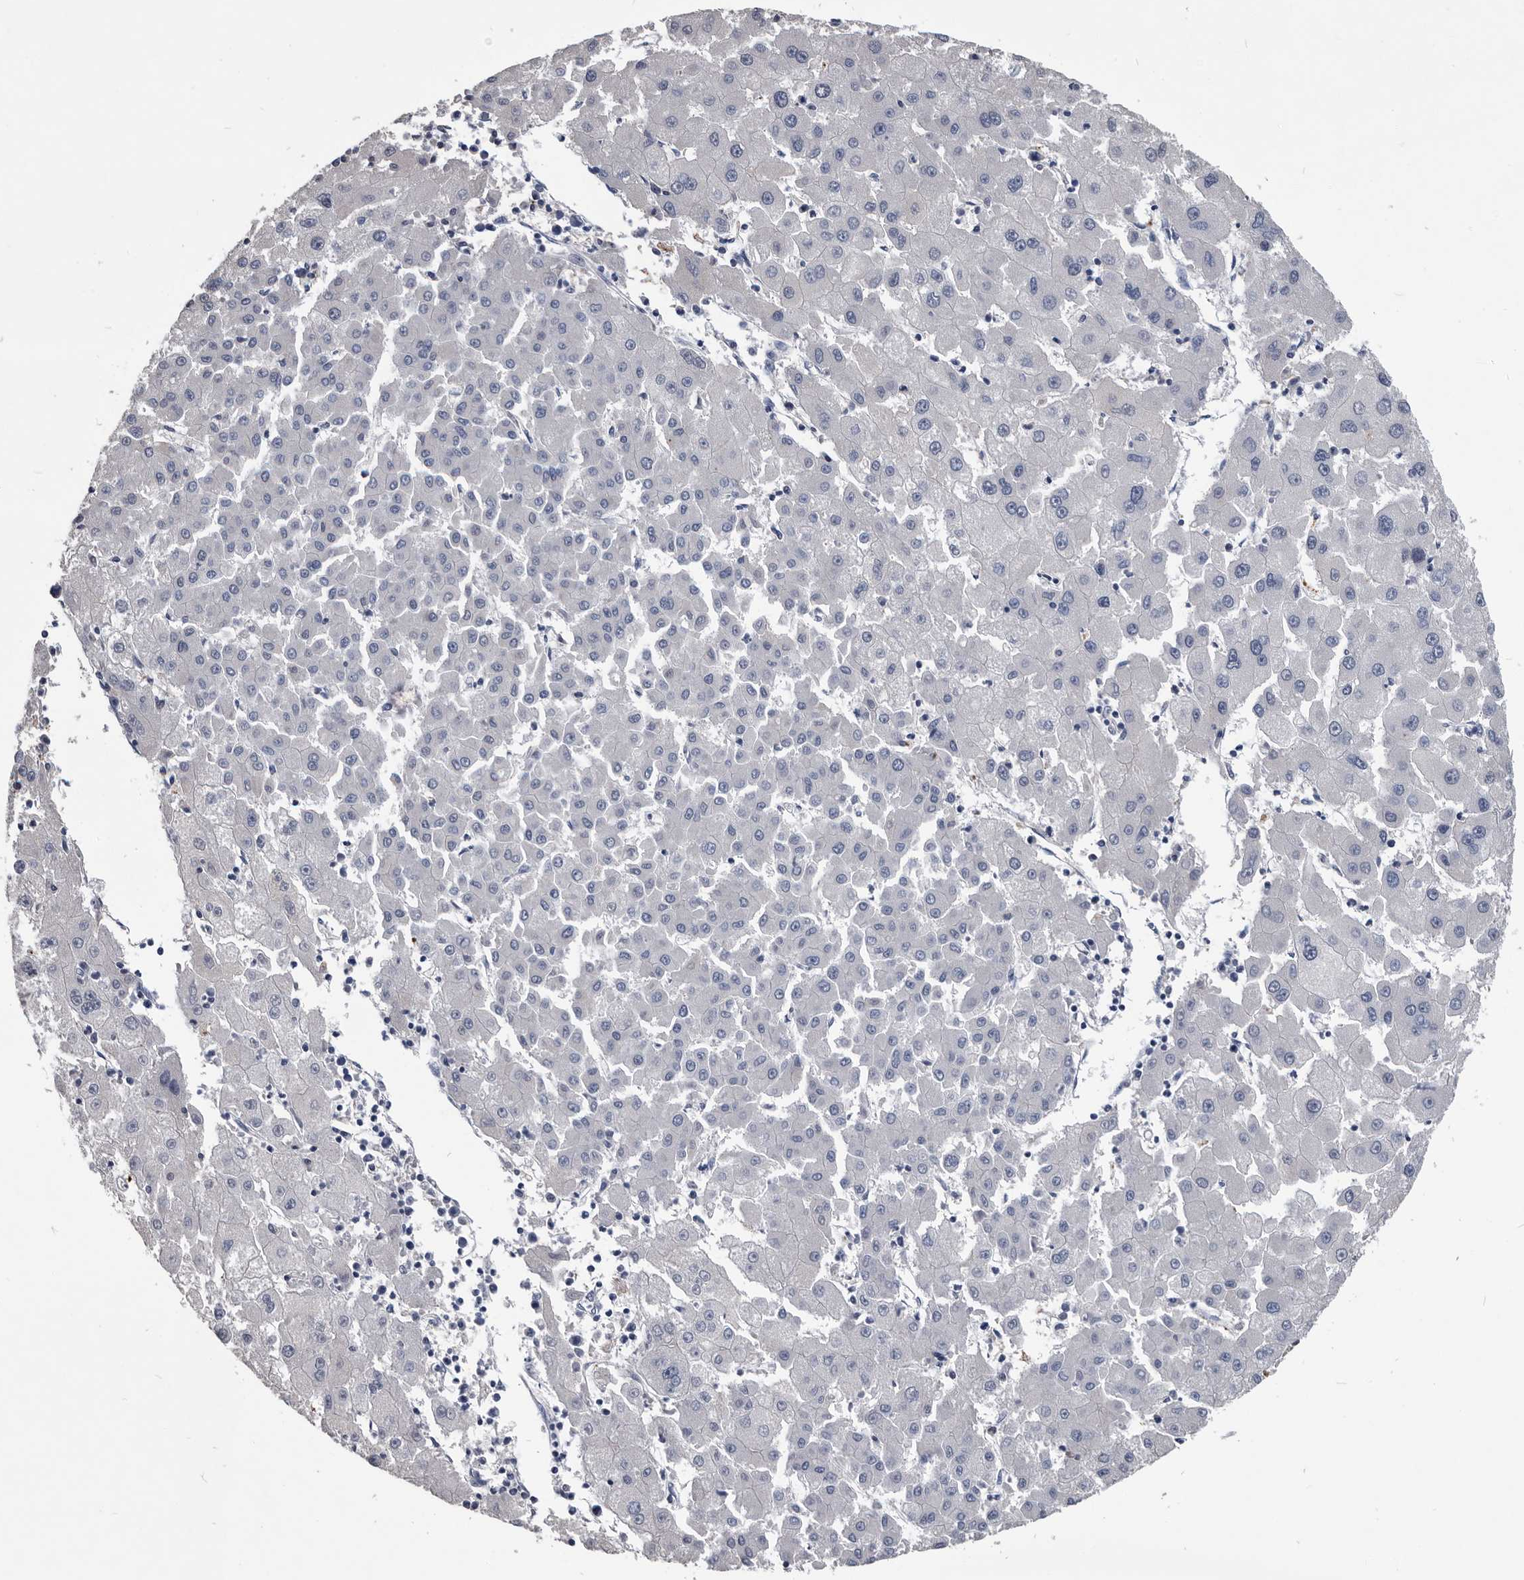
{"staining": {"intensity": "negative", "quantity": "none", "location": "none"}, "tissue": "liver cancer", "cell_type": "Tumor cells", "image_type": "cancer", "snomed": [{"axis": "morphology", "description": "Carcinoma, Hepatocellular, NOS"}, {"axis": "topography", "description": "Liver"}], "caption": "IHC photomicrograph of human liver cancer stained for a protein (brown), which reveals no expression in tumor cells.", "gene": "PDXK", "patient": {"sex": "male", "age": 72}}